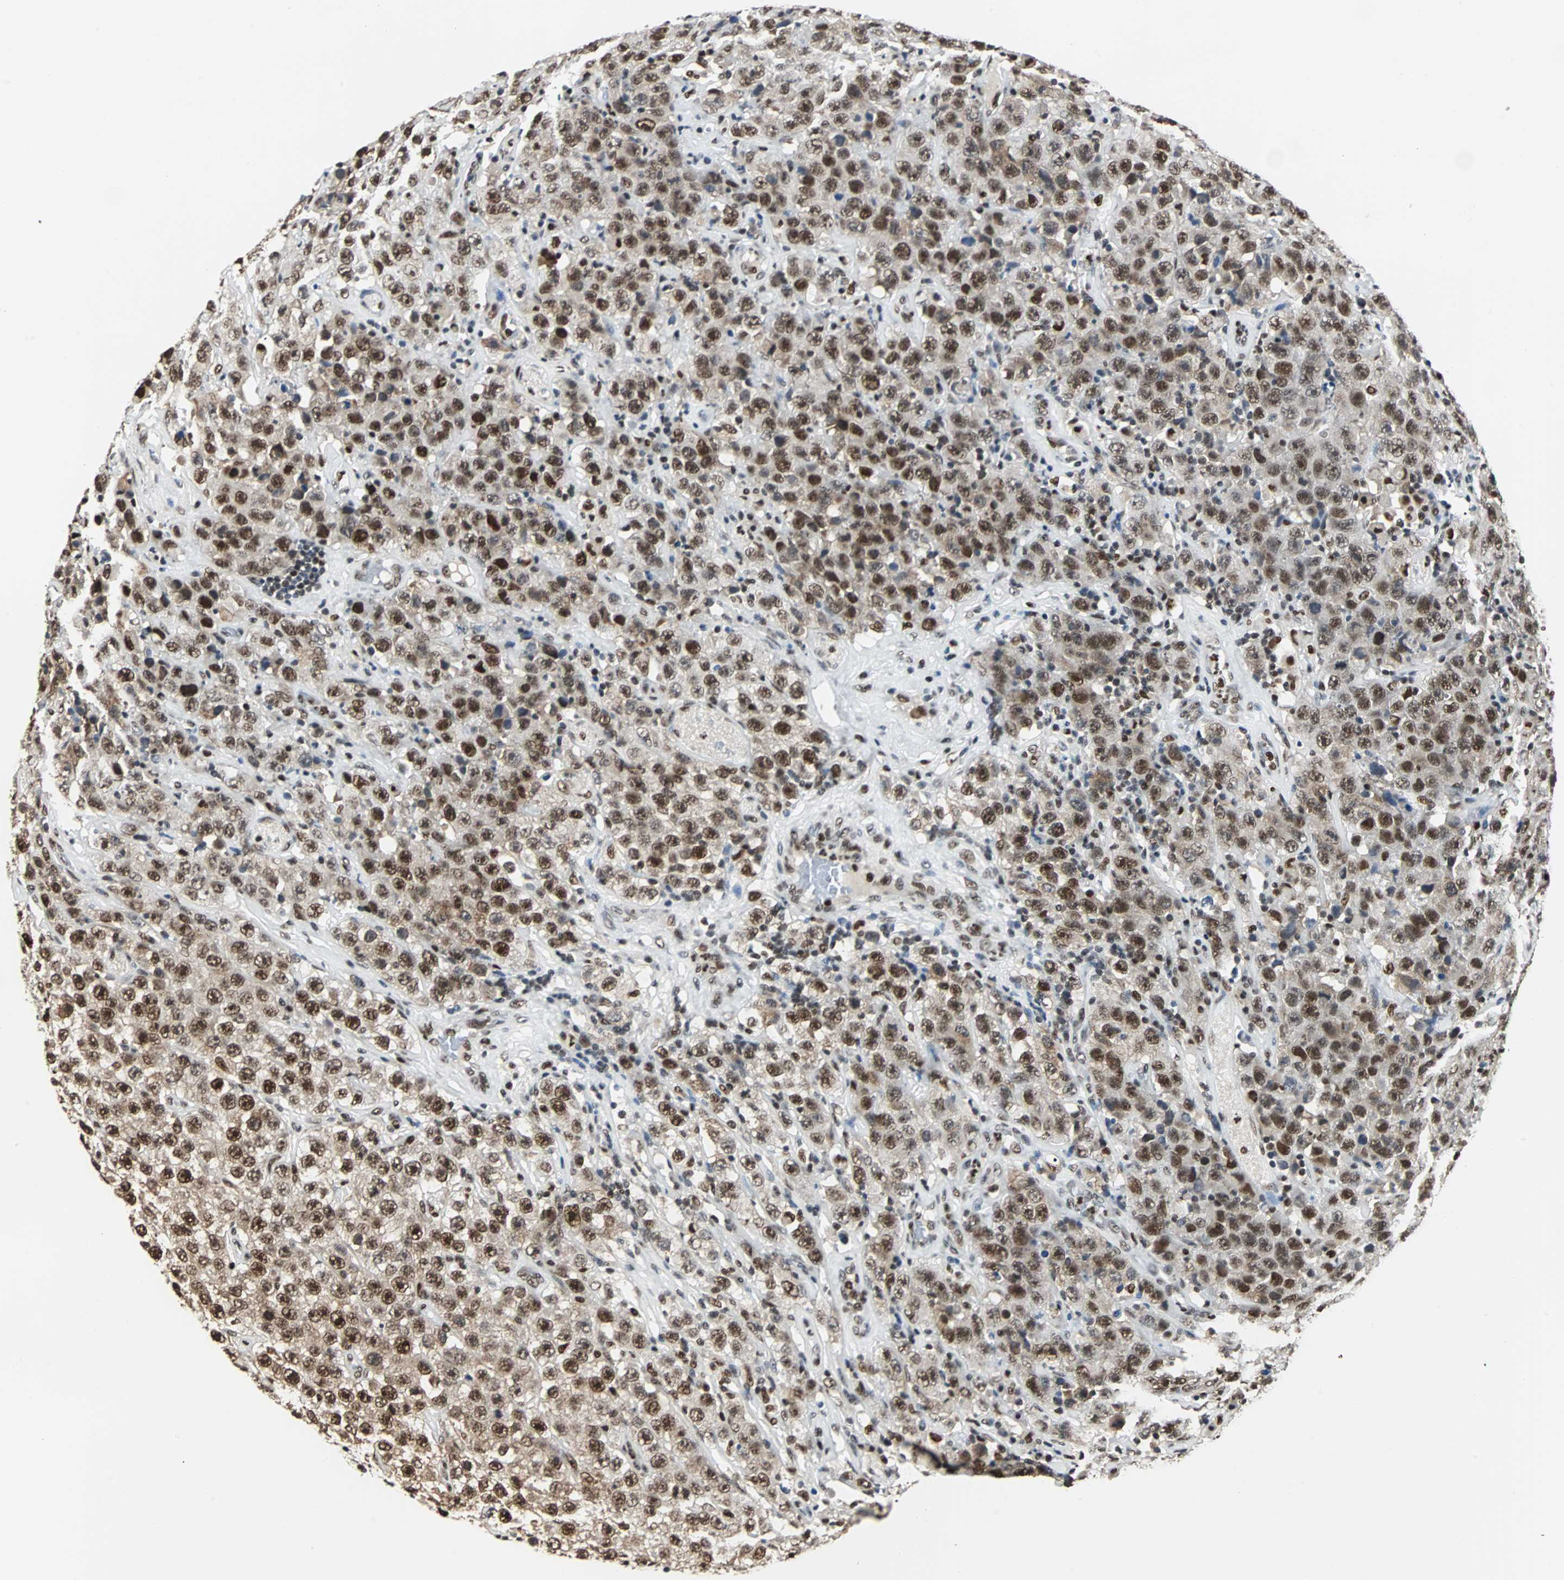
{"staining": {"intensity": "moderate", "quantity": ">75%", "location": "cytoplasmic/membranous,nuclear"}, "tissue": "testis cancer", "cell_type": "Tumor cells", "image_type": "cancer", "snomed": [{"axis": "morphology", "description": "Seminoma, NOS"}, {"axis": "topography", "description": "Testis"}], "caption": "Immunohistochemistry (IHC) photomicrograph of neoplastic tissue: testis cancer stained using IHC shows medium levels of moderate protein expression localized specifically in the cytoplasmic/membranous and nuclear of tumor cells, appearing as a cytoplasmic/membranous and nuclear brown color.", "gene": "XRCC4", "patient": {"sex": "male", "age": 52}}